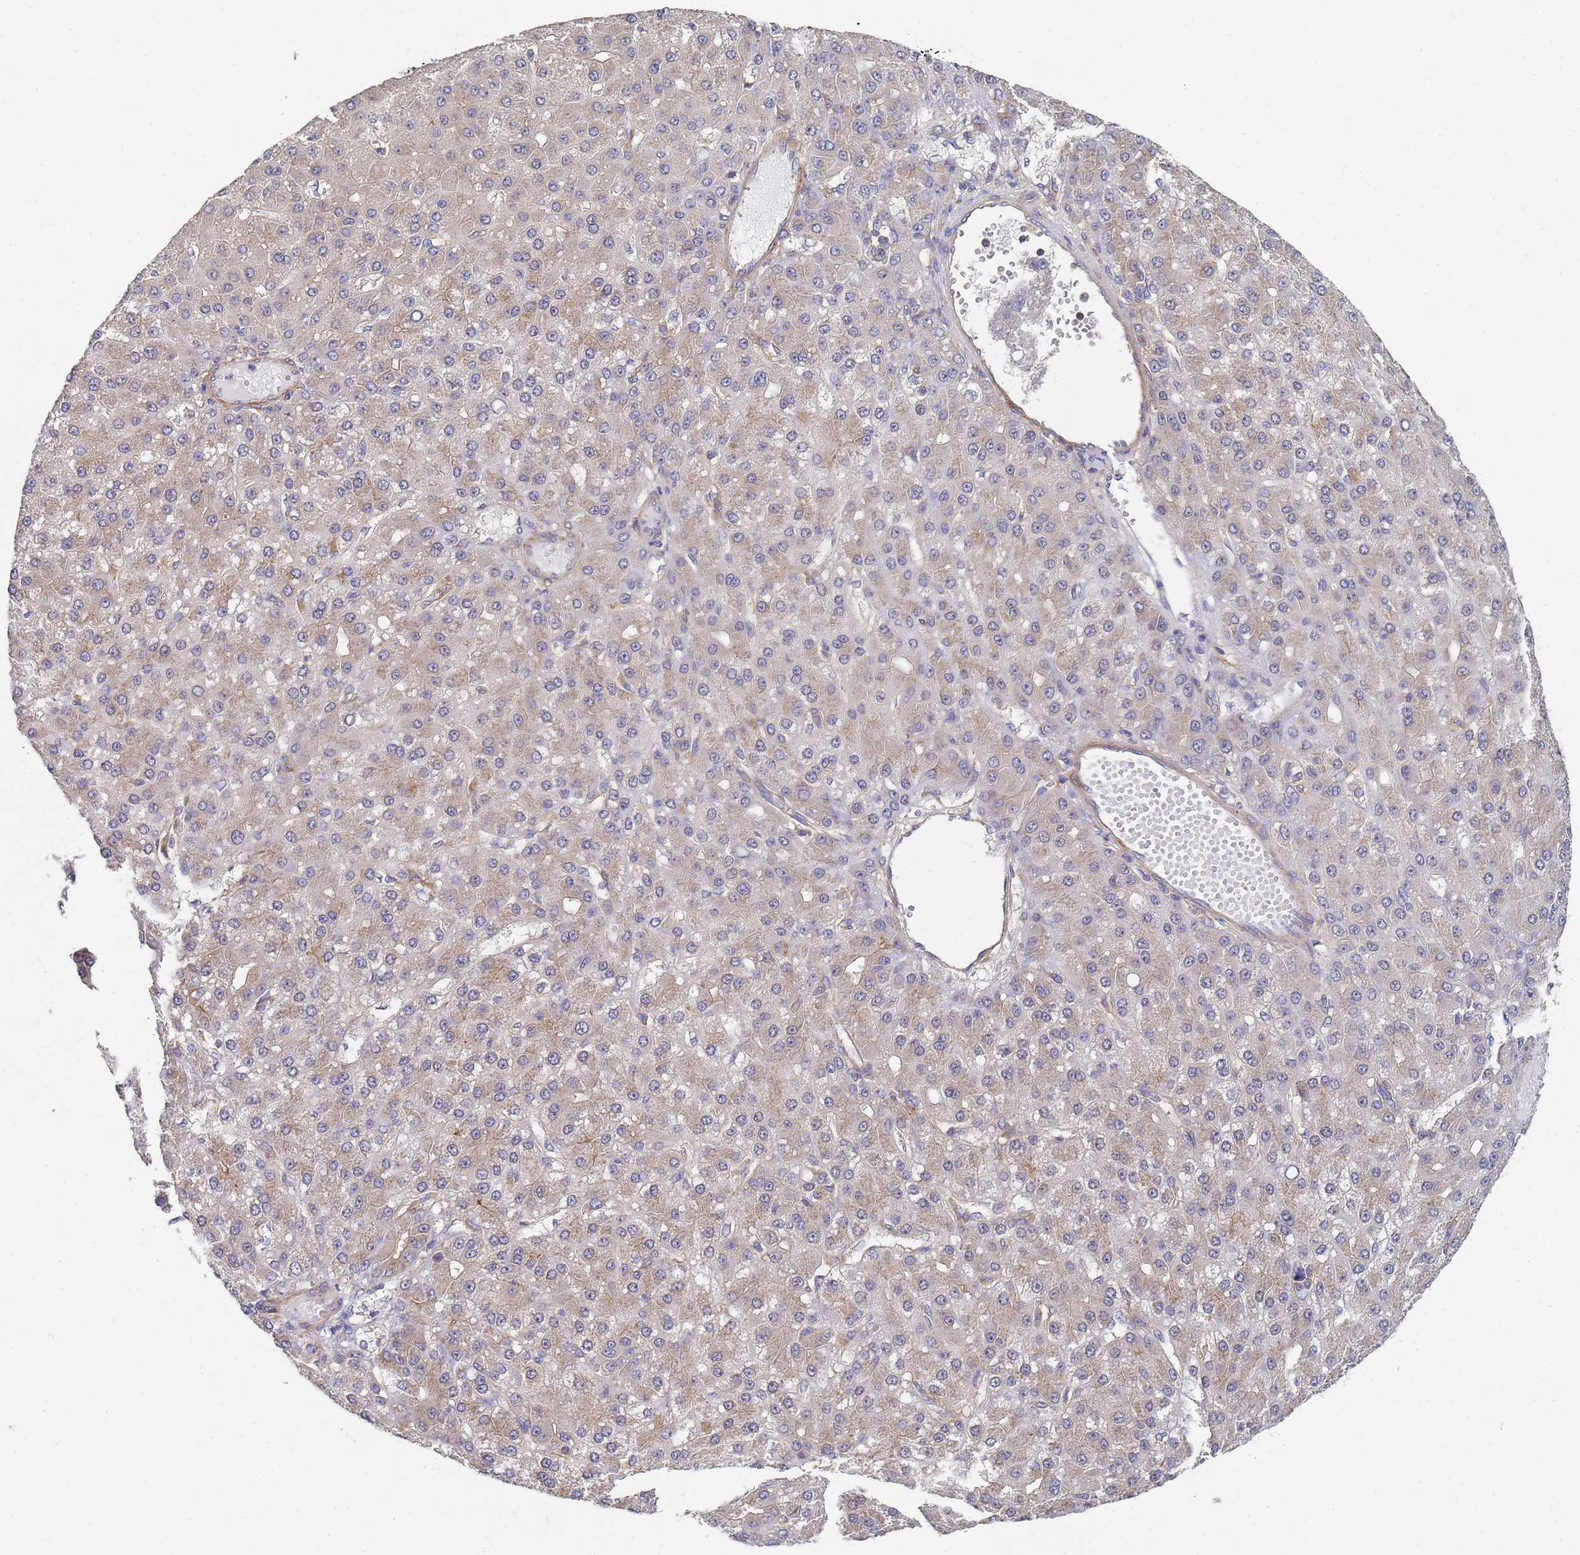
{"staining": {"intensity": "weak", "quantity": "25%-75%", "location": "cytoplasmic/membranous"}, "tissue": "liver cancer", "cell_type": "Tumor cells", "image_type": "cancer", "snomed": [{"axis": "morphology", "description": "Carcinoma, Hepatocellular, NOS"}, {"axis": "topography", "description": "Liver"}], "caption": "IHC (DAB (3,3'-diaminobenzidine)) staining of human liver cancer (hepatocellular carcinoma) exhibits weak cytoplasmic/membranous protein staining in approximately 25%-75% of tumor cells.", "gene": "ALS2CL", "patient": {"sex": "male", "age": 67}}